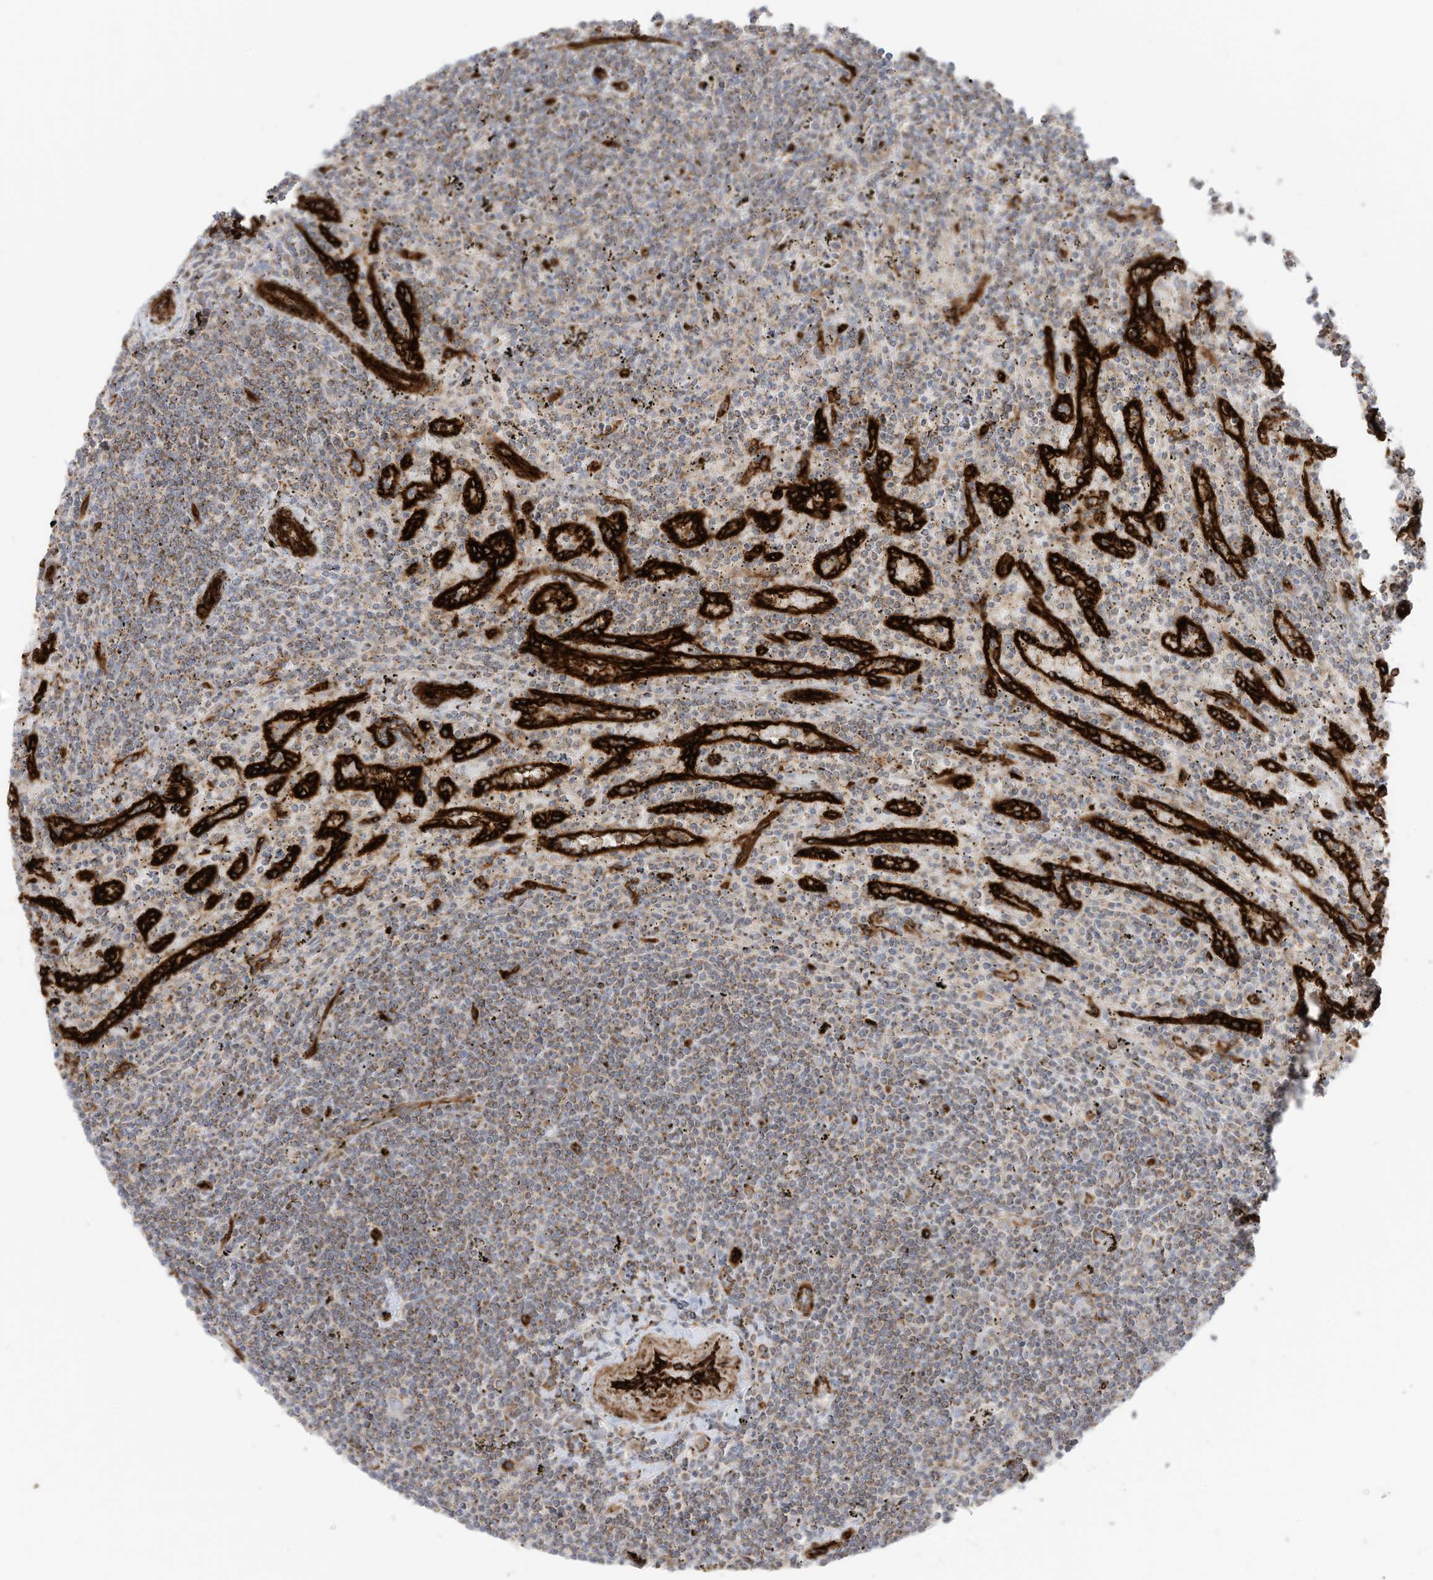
{"staining": {"intensity": "moderate", "quantity": "<25%", "location": "cytoplasmic/membranous"}, "tissue": "lymphoma", "cell_type": "Tumor cells", "image_type": "cancer", "snomed": [{"axis": "morphology", "description": "Malignant lymphoma, non-Hodgkin's type, Low grade"}, {"axis": "topography", "description": "Spleen"}], "caption": "A brown stain shows moderate cytoplasmic/membranous expression of a protein in human low-grade malignant lymphoma, non-Hodgkin's type tumor cells. (brown staining indicates protein expression, while blue staining denotes nuclei).", "gene": "ABCB7", "patient": {"sex": "male", "age": 76}}